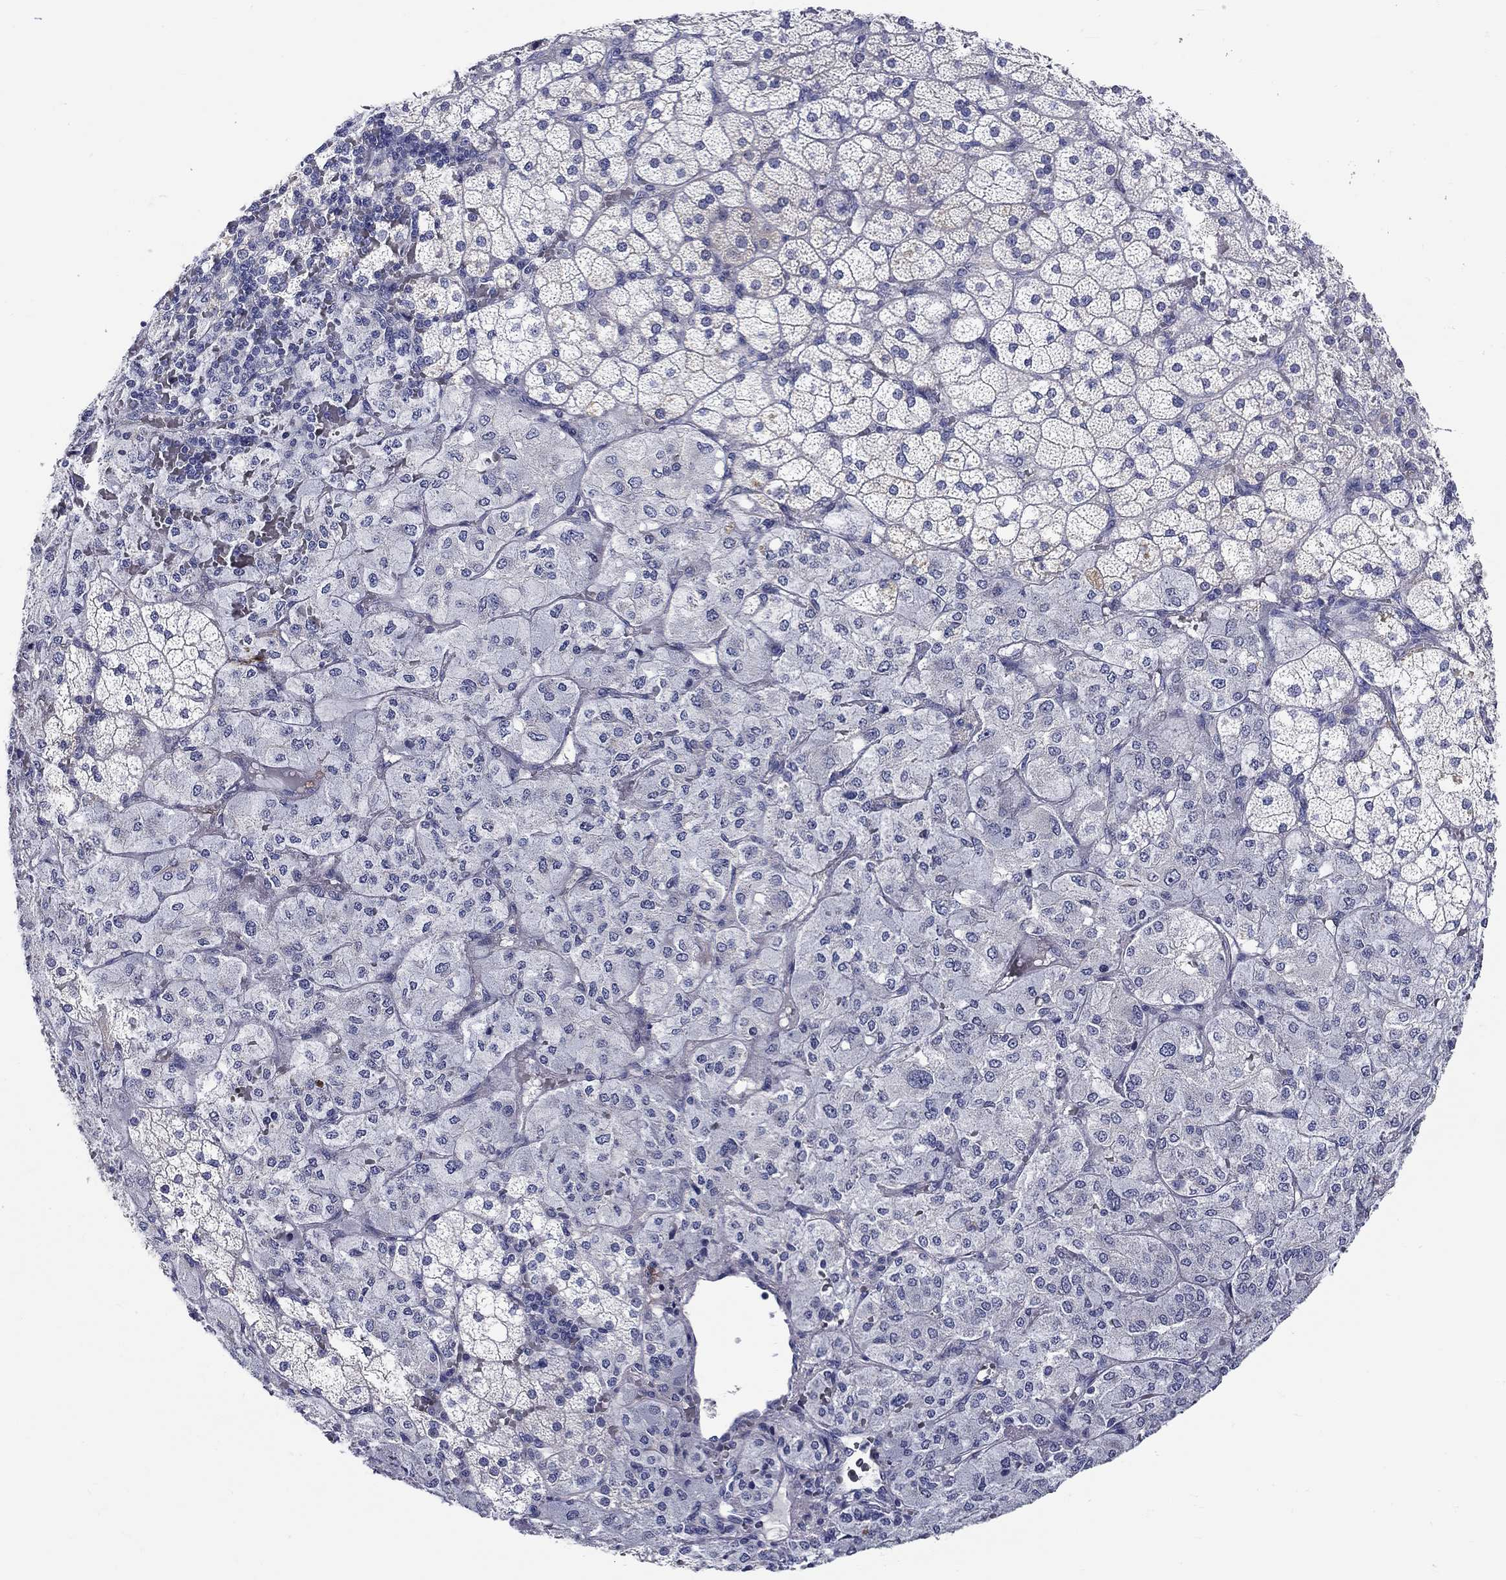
{"staining": {"intensity": "negative", "quantity": "none", "location": "none"}, "tissue": "adrenal gland", "cell_type": "Glandular cells", "image_type": "normal", "snomed": [{"axis": "morphology", "description": "Normal tissue, NOS"}, {"axis": "topography", "description": "Adrenal gland"}], "caption": "IHC of benign human adrenal gland exhibits no positivity in glandular cells.", "gene": "CRYGS", "patient": {"sex": "male", "age": 53}}